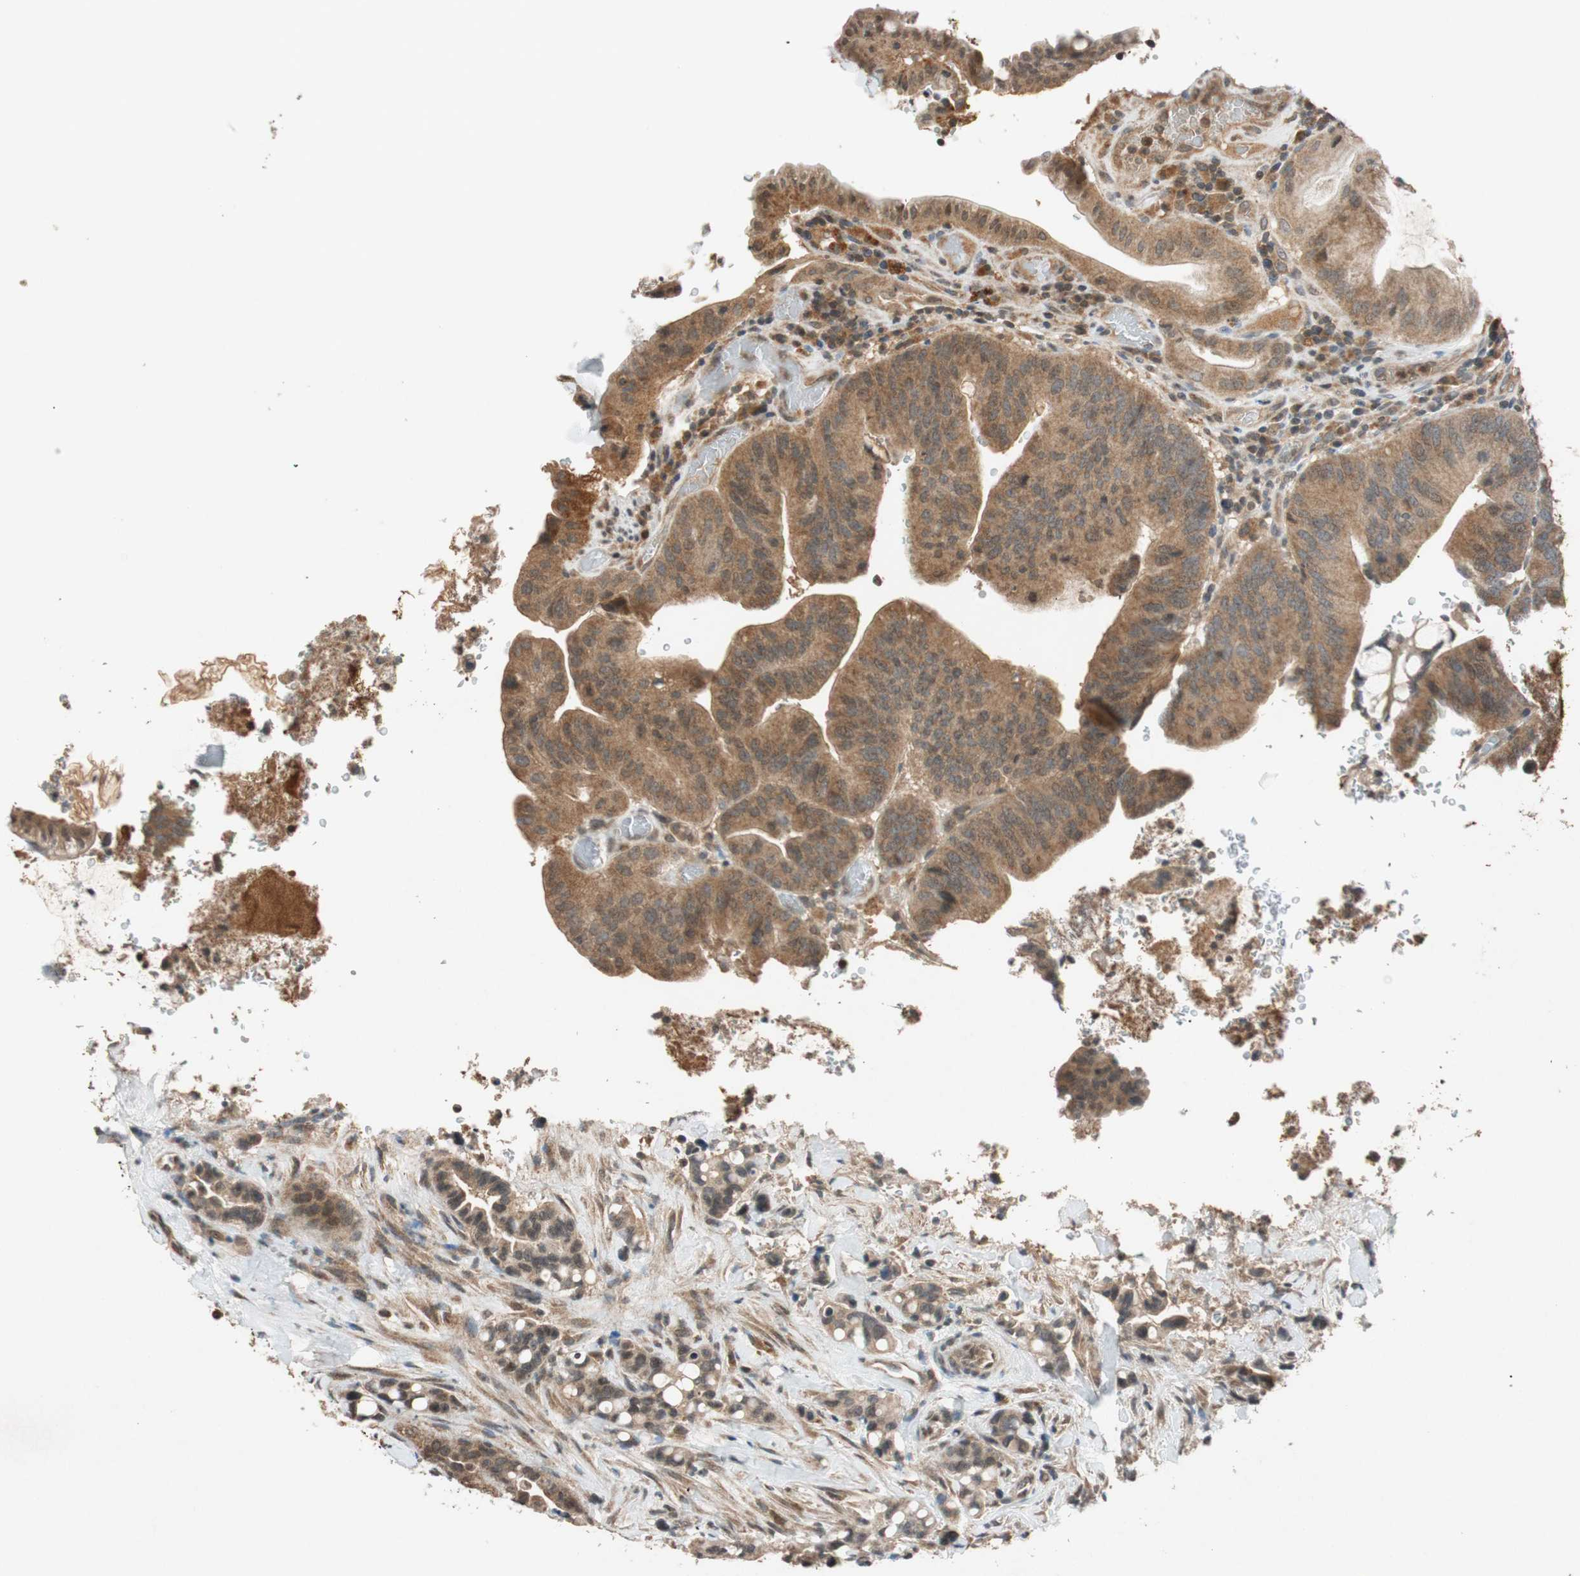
{"staining": {"intensity": "moderate", "quantity": ">75%", "location": "cytoplasmic/membranous"}, "tissue": "colorectal cancer", "cell_type": "Tumor cells", "image_type": "cancer", "snomed": [{"axis": "morphology", "description": "Normal tissue, NOS"}, {"axis": "morphology", "description": "Adenocarcinoma, NOS"}, {"axis": "topography", "description": "Colon"}], "caption": "This micrograph shows IHC staining of human colorectal cancer (adenocarcinoma), with medium moderate cytoplasmic/membranous staining in about >75% of tumor cells.", "gene": "GLB1", "patient": {"sex": "male", "age": 82}}